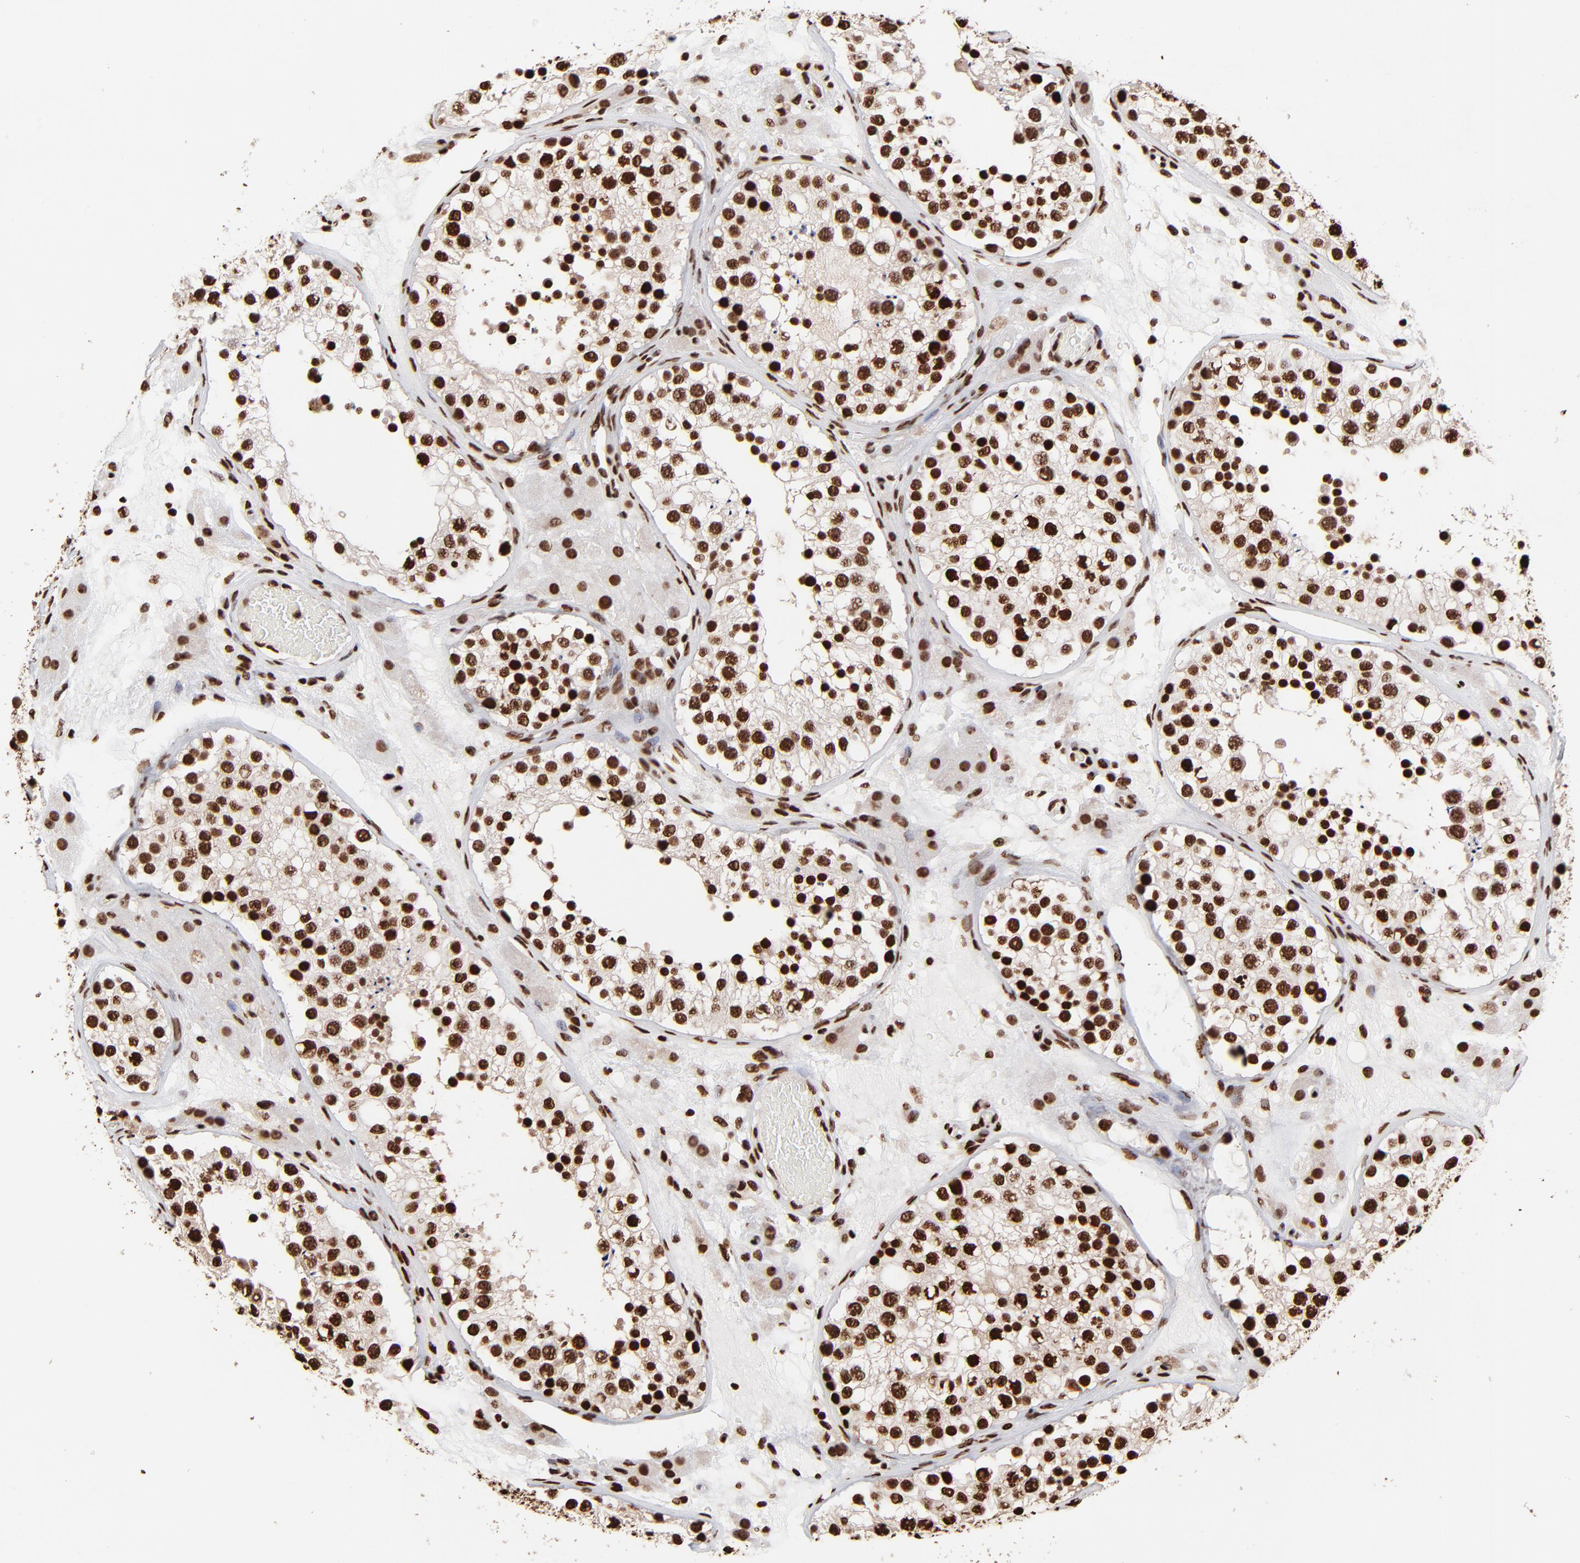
{"staining": {"intensity": "strong", "quantity": ">75%", "location": "nuclear"}, "tissue": "testis", "cell_type": "Cells in seminiferous ducts", "image_type": "normal", "snomed": [{"axis": "morphology", "description": "Normal tissue, NOS"}, {"axis": "topography", "description": "Testis"}], "caption": "Strong nuclear expression for a protein is seen in approximately >75% of cells in seminiferous ducts of unremarkable testis using IHC.", "gene": "ZNF544", "patient": {"sex": "male", "age": 26}}